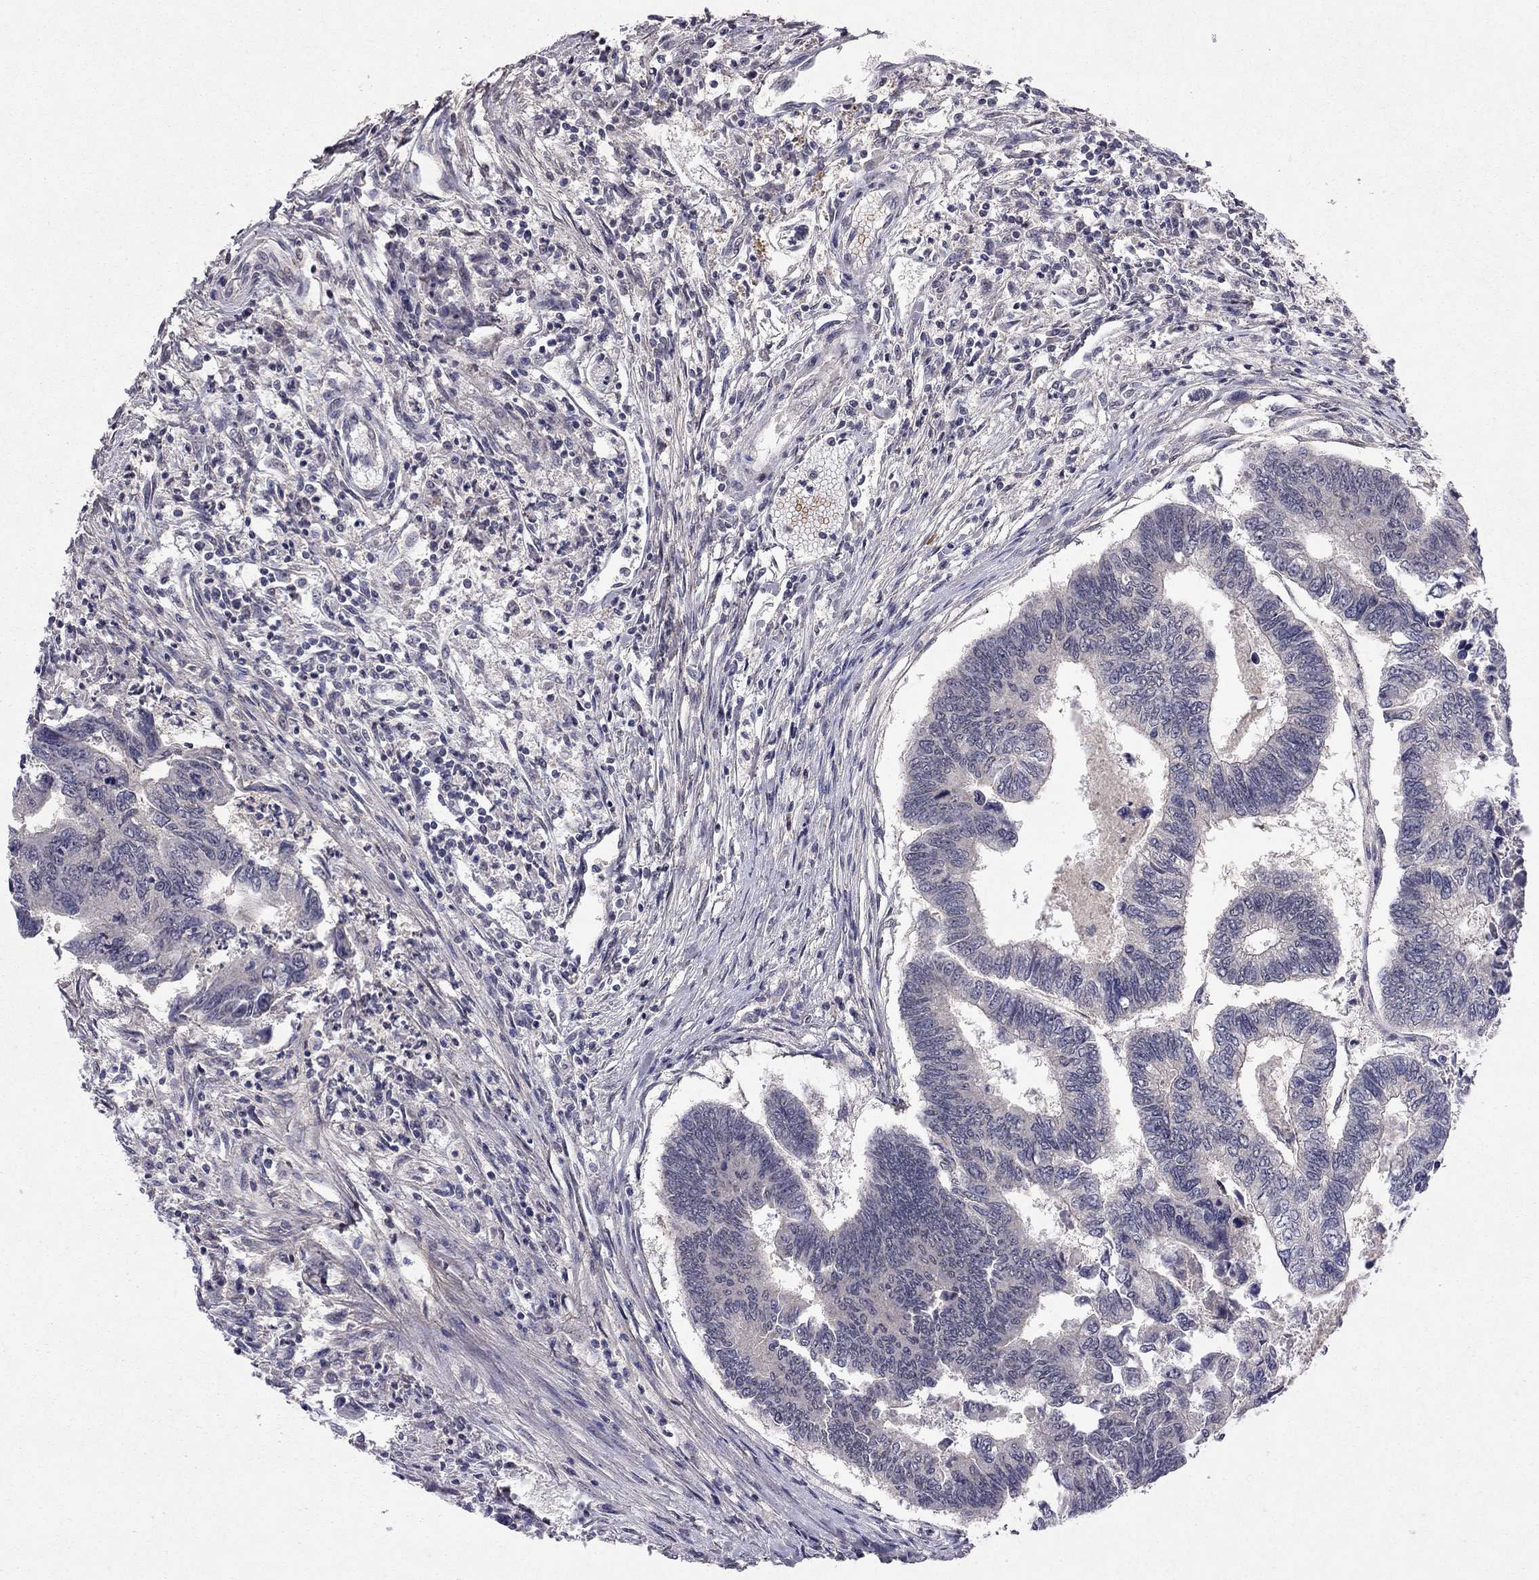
{"staining": {"intensity": "negative", "quantity": "none", "location": "none"}, "tissue": "colorectal cancer", "cell_type": "Tumor cells", "image_type": "cancer", "snomed": [{"axis": "morphology", "description": "Adenocarcinoma, NOS"}, {"axis": "topography", "description": "Colon"}], "caption": "A photomicrograph of colorectal adenocarcinoma stained for a protein shows no brown staining in tumor cells.", "gene": "ESR2", "patient": {"sex": "female", "age": 65}}